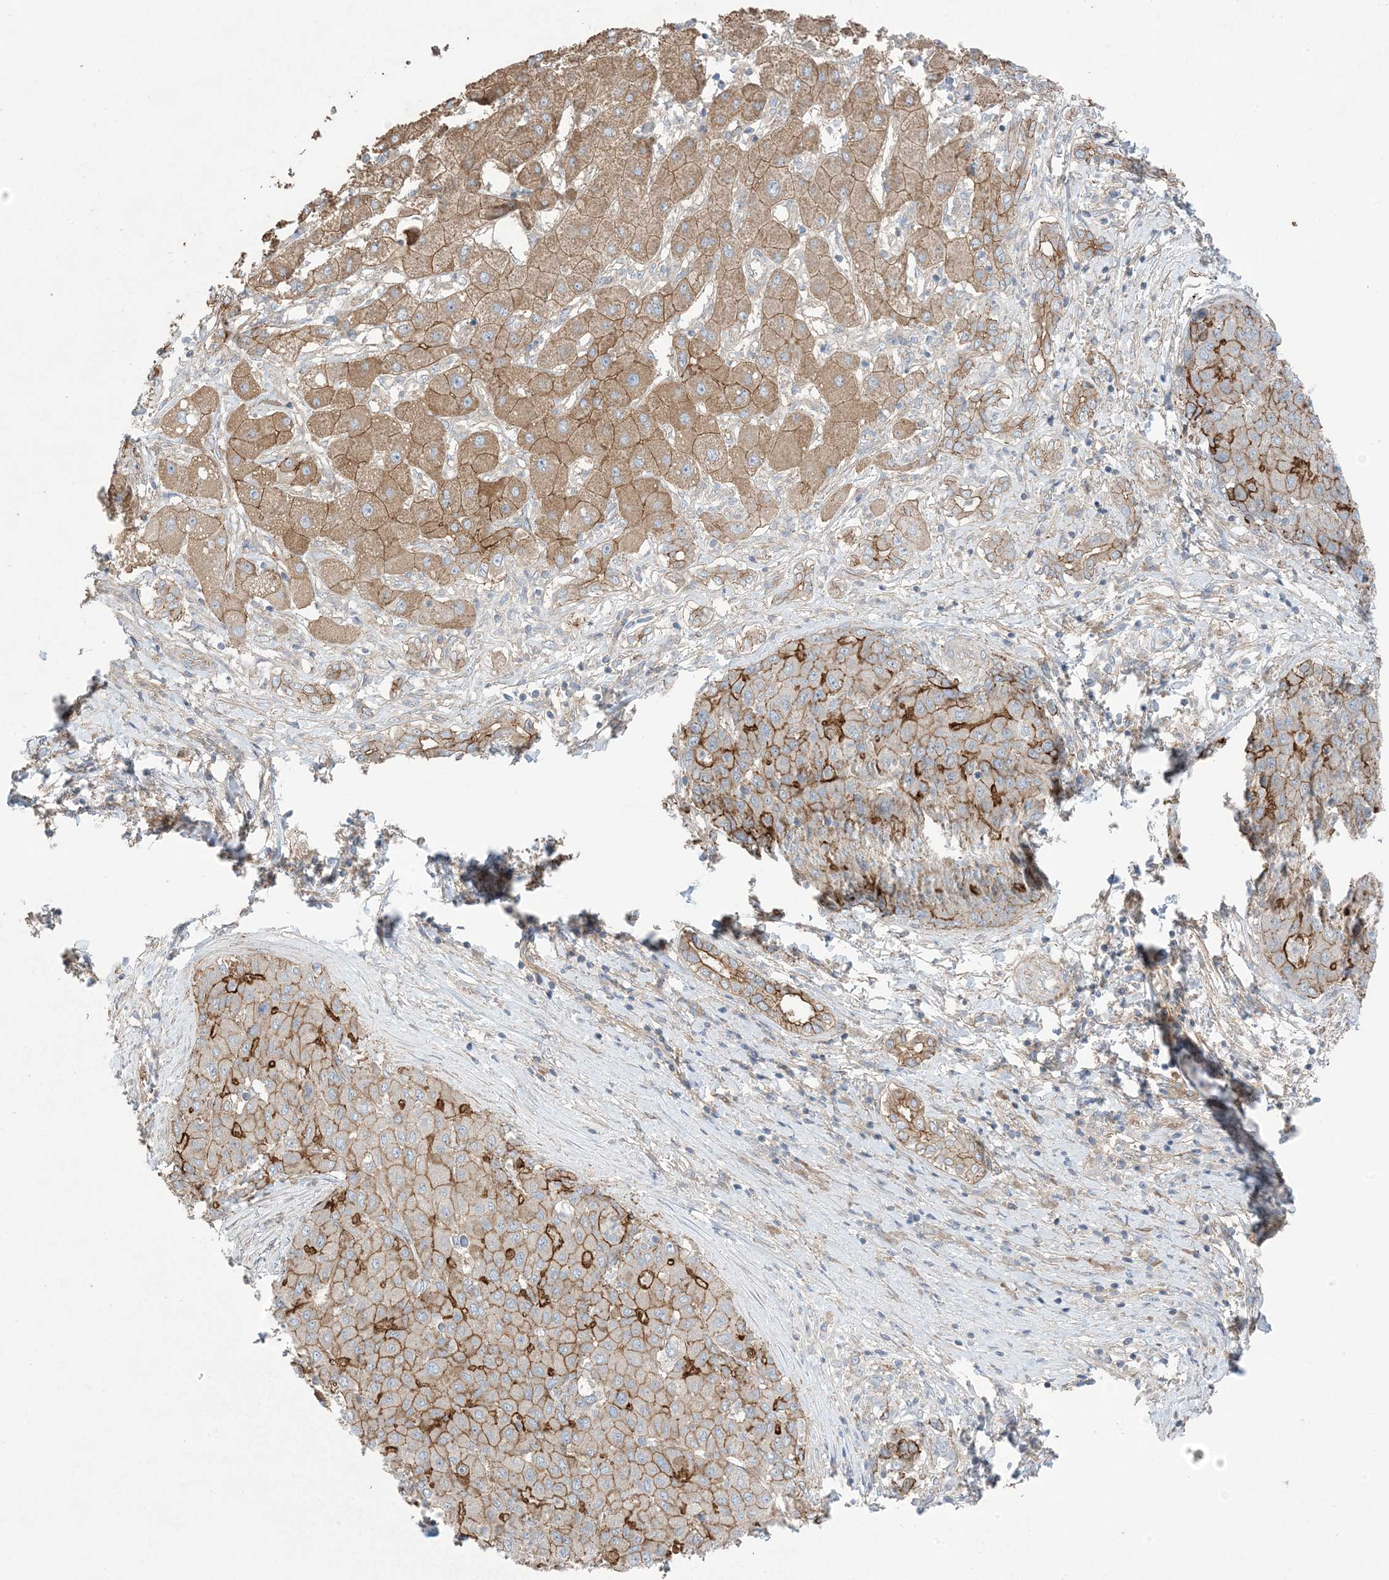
{"staining": {"intensity": "moderate", "quantity": ">75%", "location": "cytoplasmic/membranous"}, "tissue": "liver cancer", "cell_type": "Tumor cells", "image_type": "cancer", "snomed": [{"axis": "morphology", "description": "Carcinoma, Hepatocellular, NOS"}, {"axis": "topography", "description": "Liver"}], "caption": "The histopathology image displays staining of liver hepatocellular carcinoma, revealing moderate cytoplasmic/membranous protein staining (brown color) within tumor cells. (Stains: DAB (3,3'-diaminobenzidine) in brown, nuclei in blue, Microscopy: brightfield microscopy at high magnification).", "gene": "CCNY", "patient": {"sex": "male", "age": 65}}